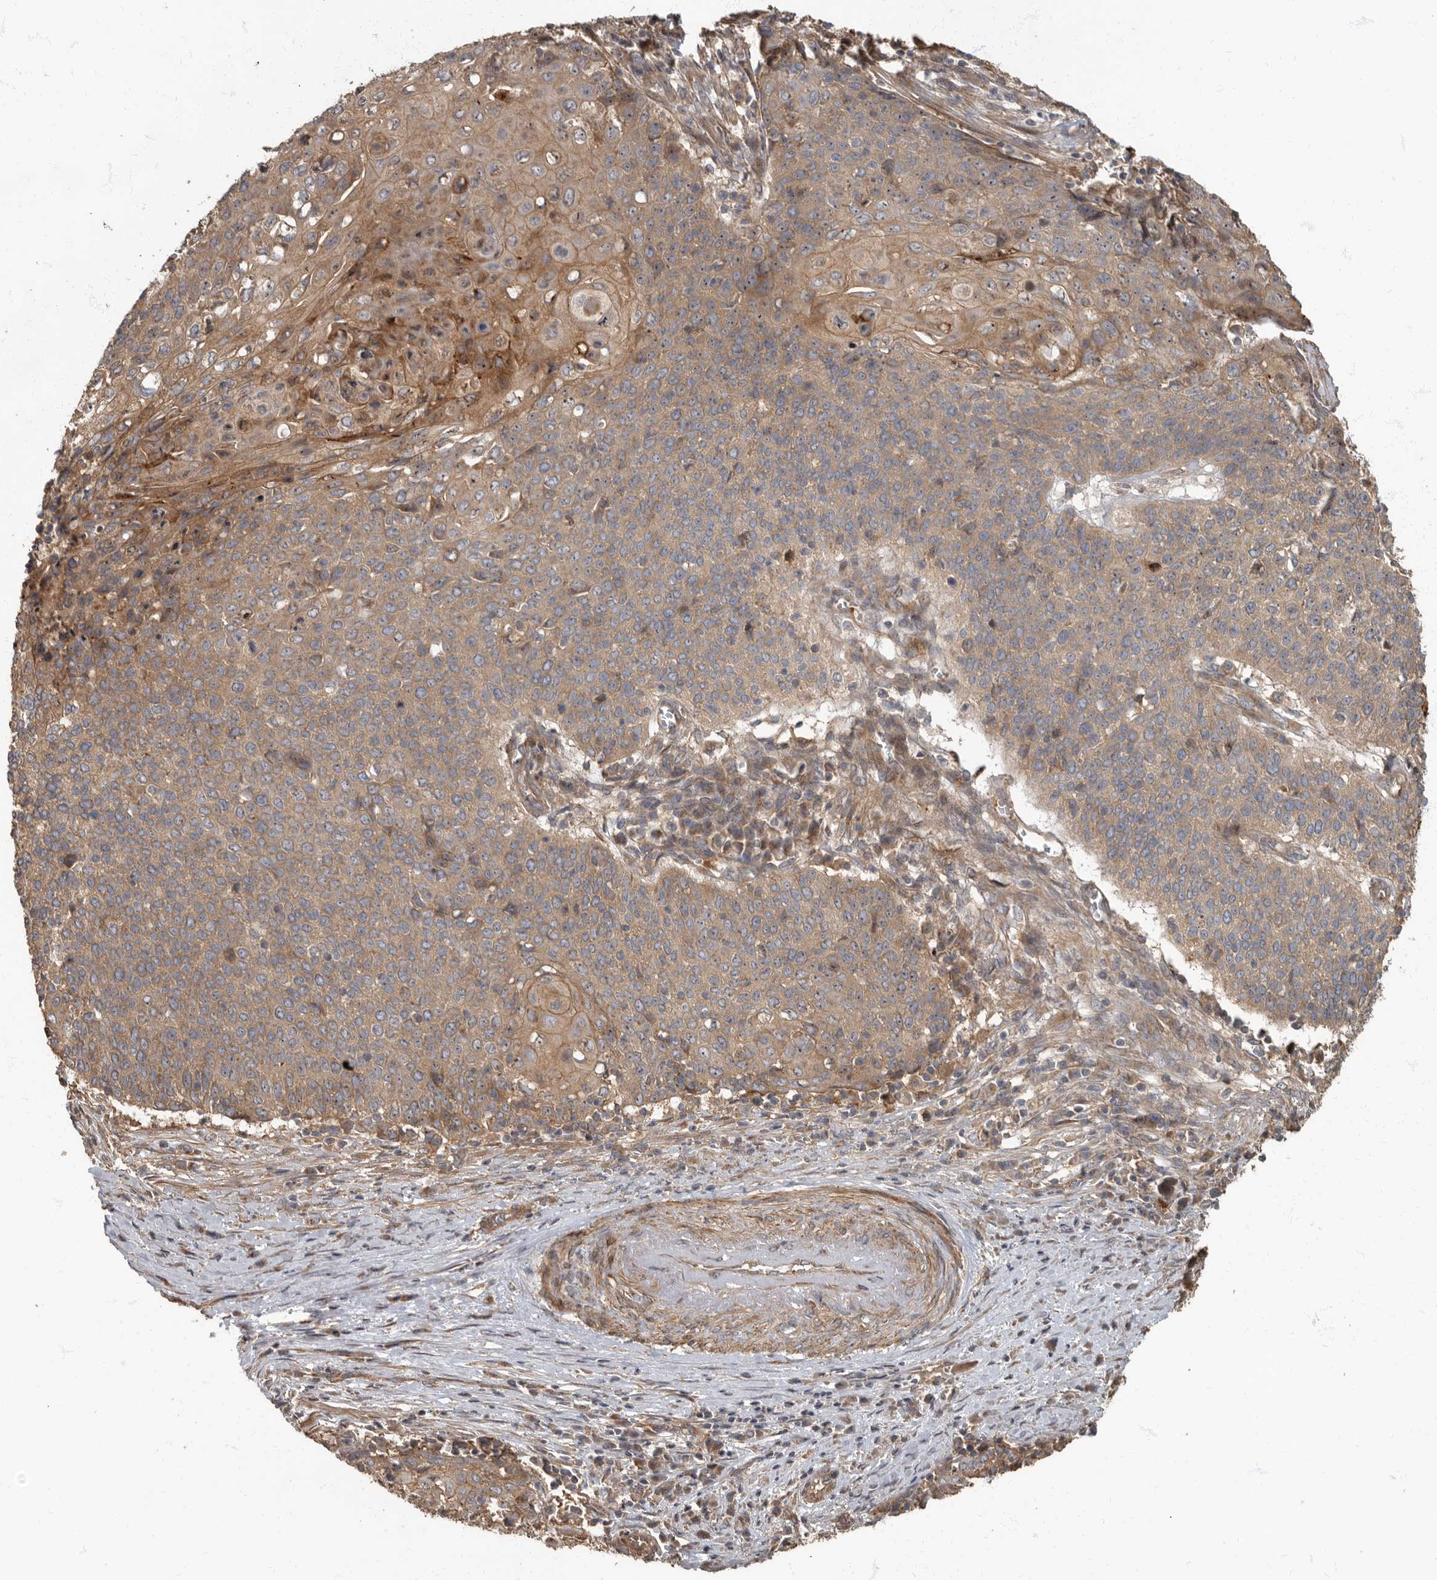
{"staining": {"intensity": "moderate", "quantity": ">75%", "location": "cytoplasmic/membranous"}, "tissue": "cervical cancer", "cell_type": "Tumor cells", "image_type": "cancer", "snomed": [{"axis": "morphology", "description": "Squamous cell carcinoma, NOS"}, {"axis": "topography", "description": "Cervix"}], "caption": "Protein staining of cervical cancer (squamous cell carcinoma) tissue displays moderate cytoplasmic/membranous expression in about >75% of tumor cells.", "gene": "DAAM1", "patient": {"sex": "female", "age": 39}}